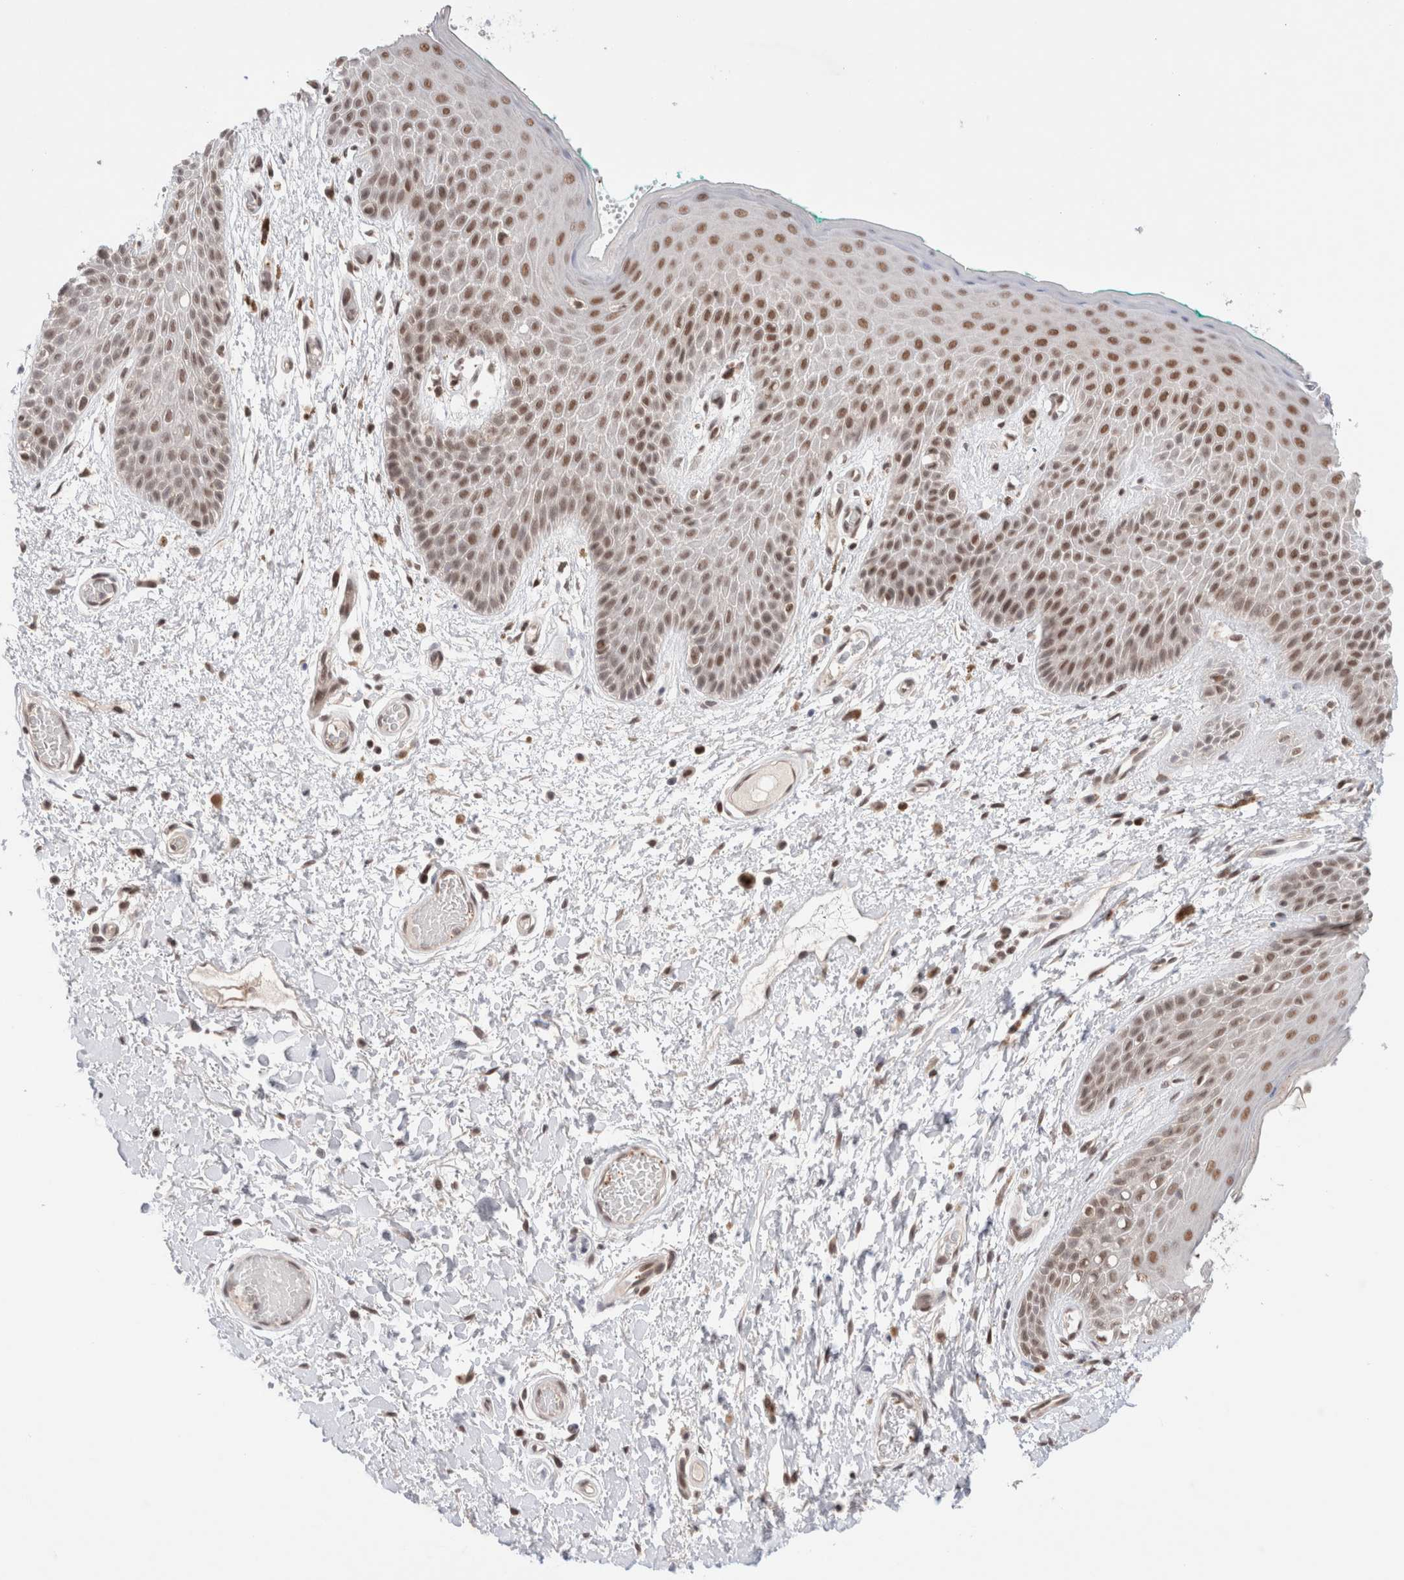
{"staining": {"intensity": "moderate", "quantity": ">75%", "location": "nuclear"}, "tissue": "skin", "cell_type": "Epidermal cells", "image_type": "normal", "snomed": [{"axis": "morphology", "description": "Normal tissue, NOS"}, {"axis": "topography", "description": "Anal"}], "caption": "IHC photomicrograph of benign human skin stained for a protein (brown), which demonstrates medium levels of moderate nuclear staining in about >75% of epidermal cells.", "gene": "GATAD2A", "patient": {"sex": "male", "age": 74}}